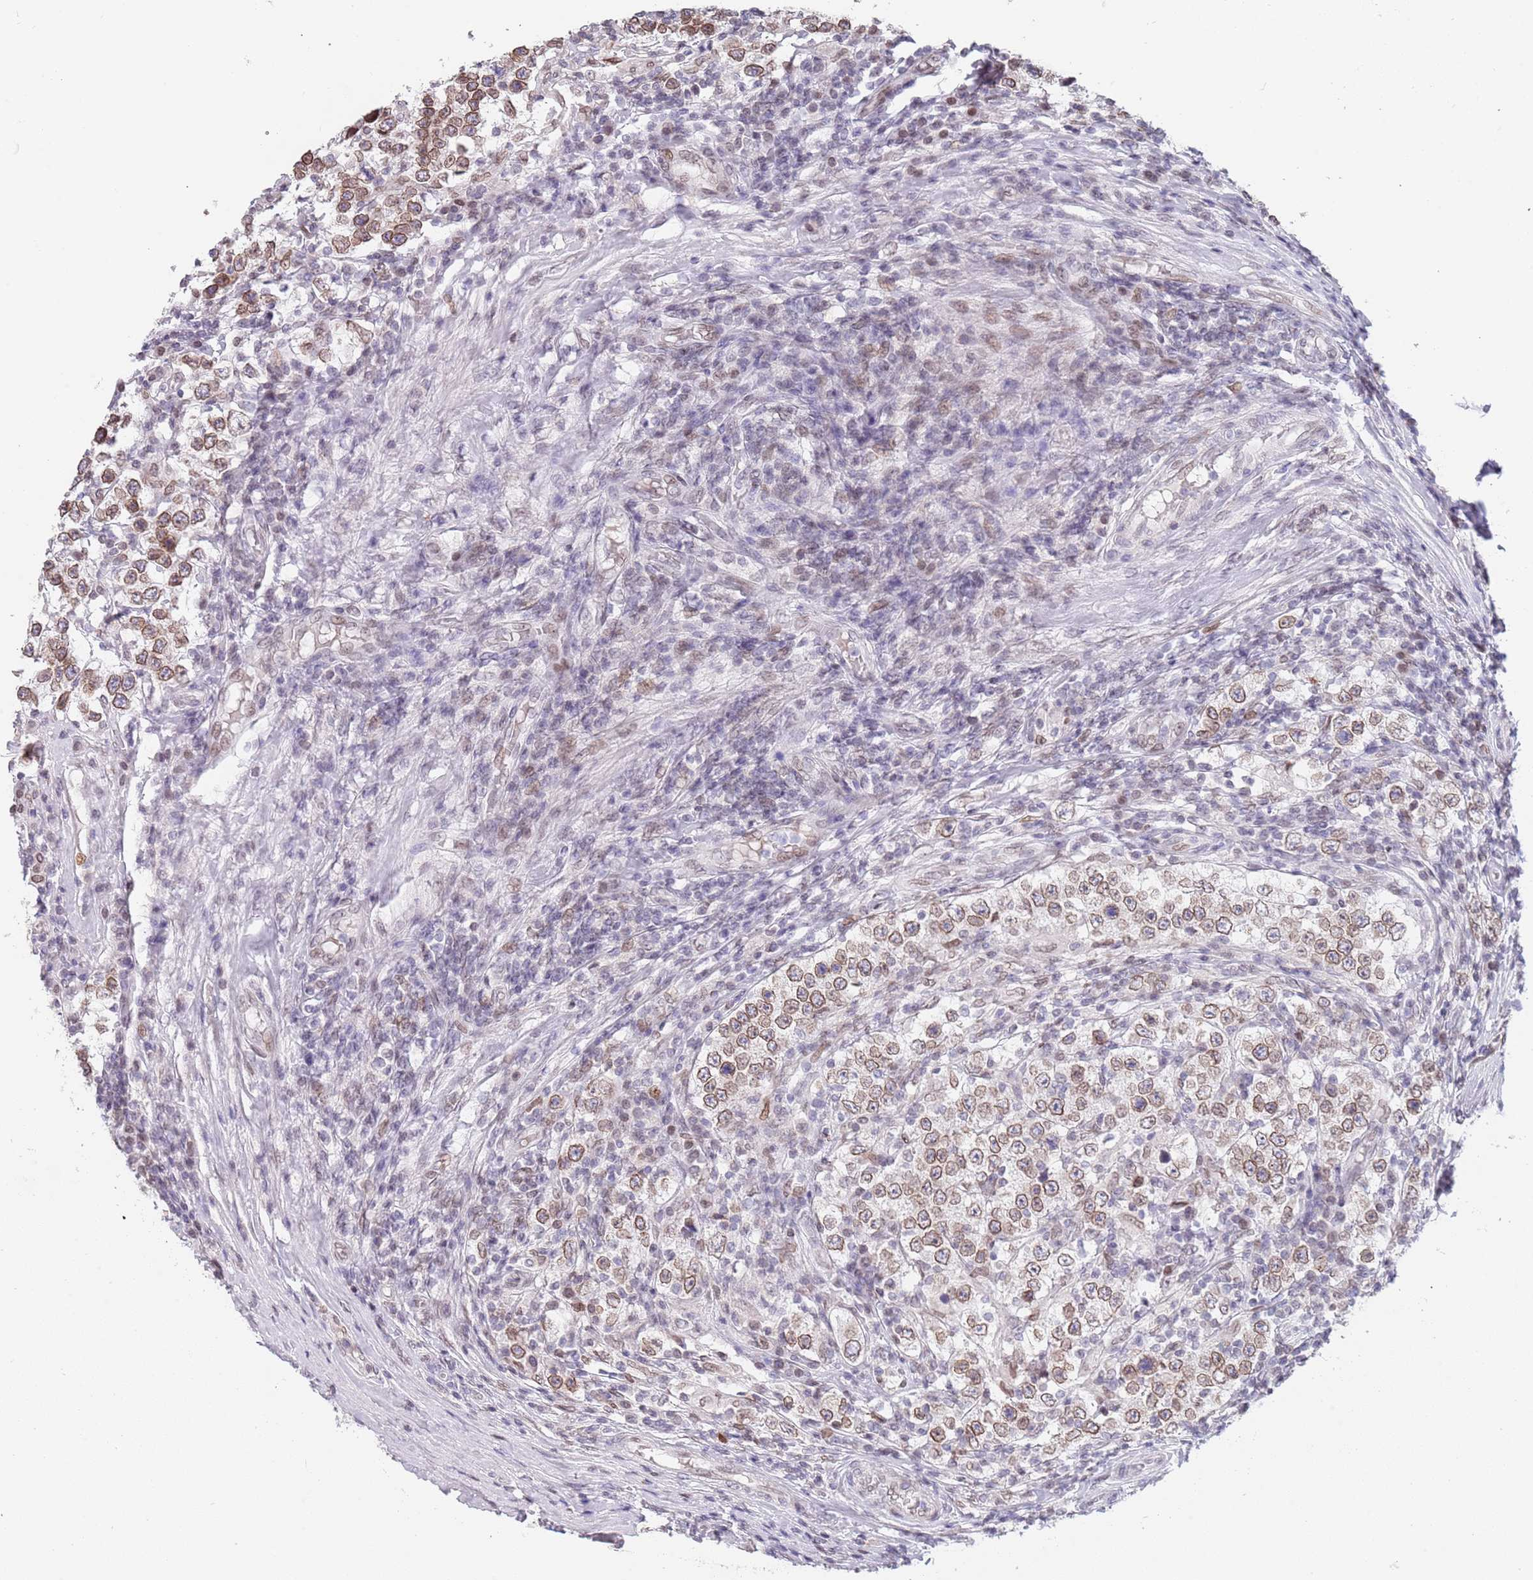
{"staining": {"intensity": "moderate", "quantity": ">75%", "location": "cytoplasmic/membranous,nuclear"}, "tissue": "testis cancer", "cell_type": "Tumor cells", "image_type": "cancer", "snomed": [{"axis": "morphology", "description": "Seminoma, NOS"}, {"axis": "morphology", "description": "Carcinoma, Embryonal, NOS"}, {"axis": "topography", "description": "Testis"}], "caption": "Protein staining shows moderate cytoplasmic/membranous and nuclear positivity in about >75% of tumor cells in seminoma (testis). (DAB (3,3'-diaminobenzidine) IHC, brown staining for protein, blue staining for nuclei).", "gene": "KLHDC2", "patient": {"sex": "male", "age": 41}}